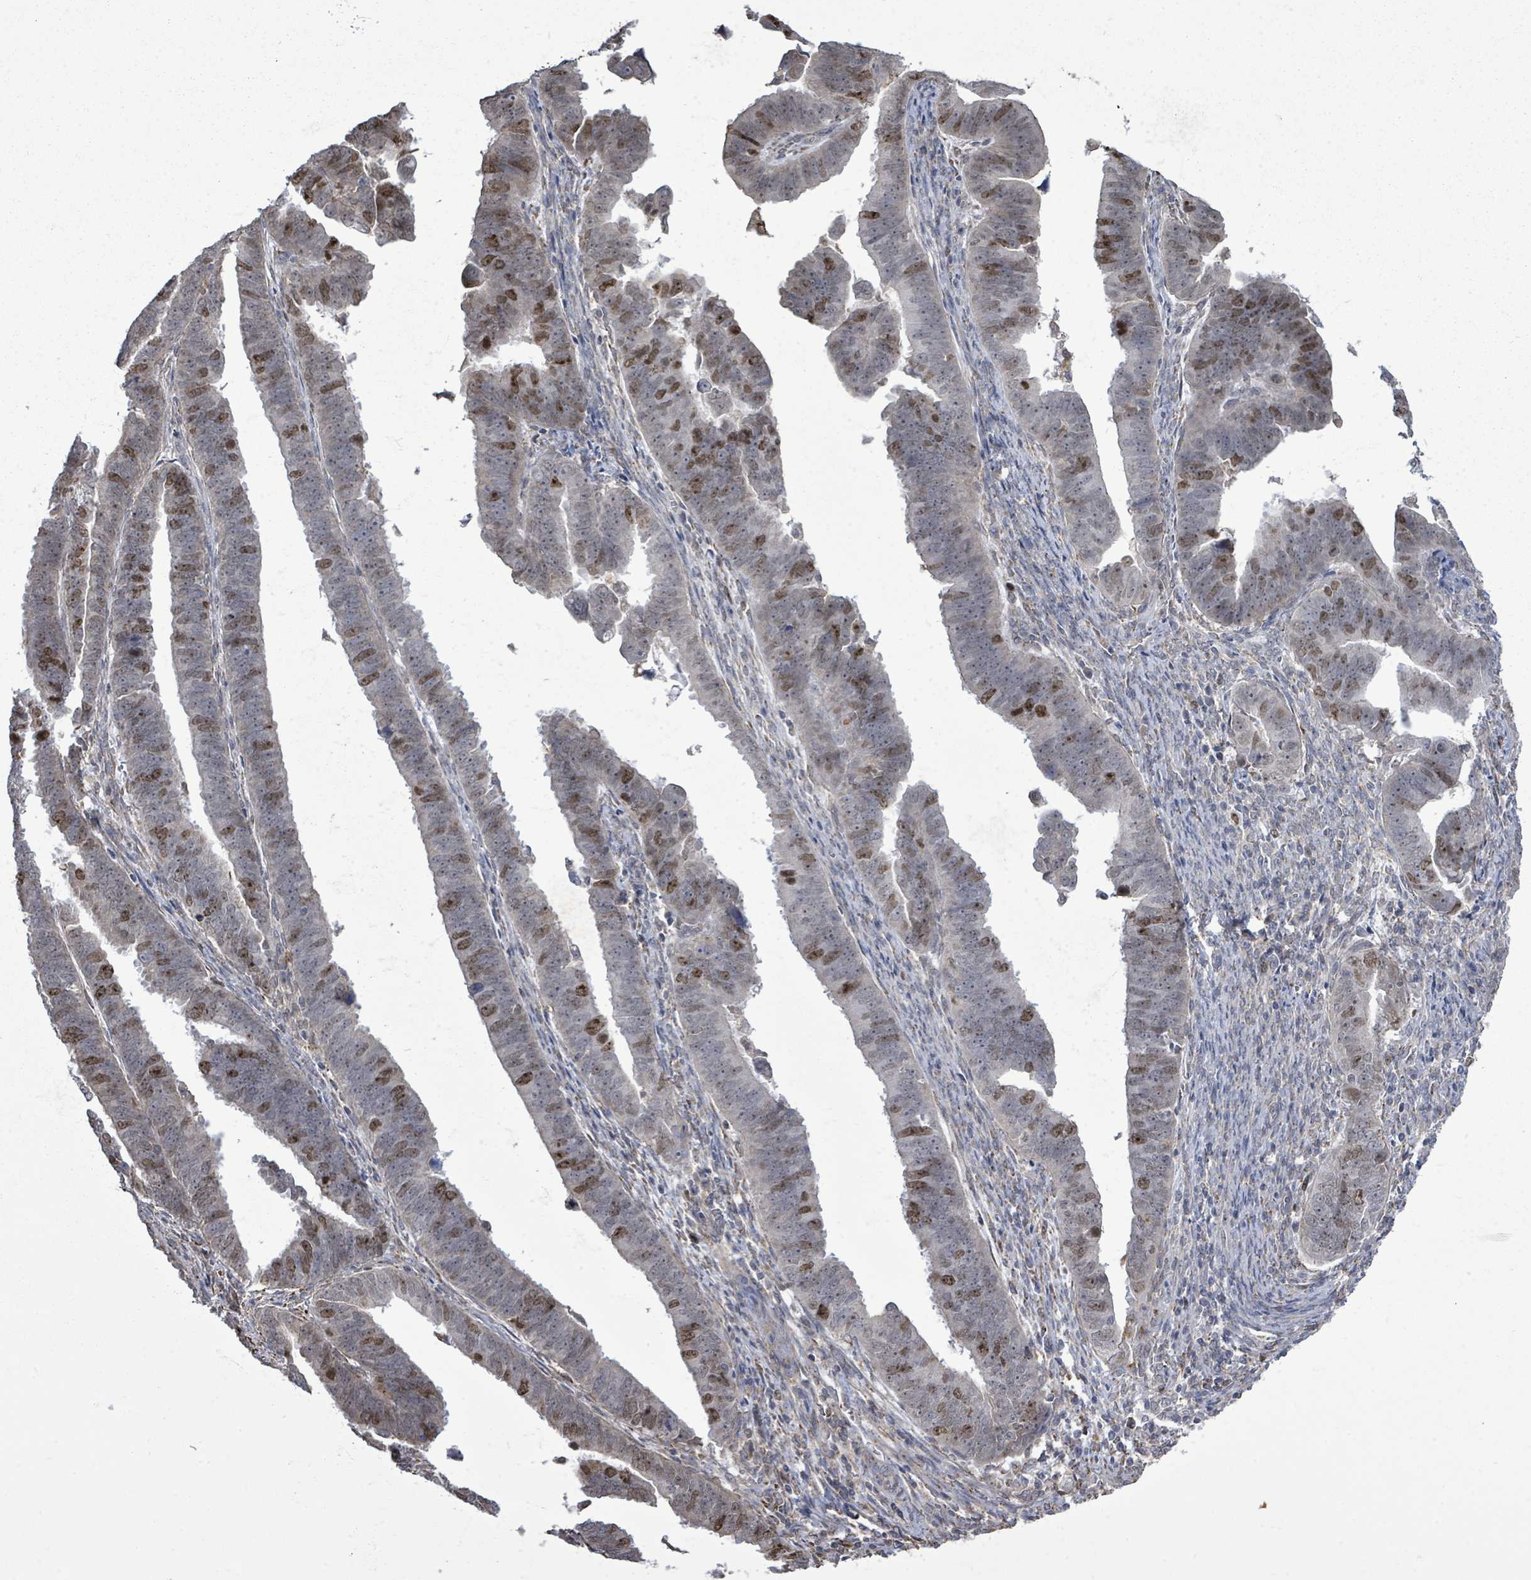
{"staining": {"intensity": "moderate", "quantity": "<25%", "location": "nuclear"}, "tissue": "endometrial cancer", "cell_type": "Tumor cells", "image_type": "cancer", "snomed": [{"axis": "morphology", "description": "Adenocarcinoma, NOS"}, {"axis": "topography", "description": "Endometrium"}], "caption": "Endometrial adenocarcinoma stained with a brown dye shows moderate nuclear positive expression in about <25% of tumor cells.", "gene": "PAPSS1", "patient": {"sex": "female", "age": 75}}